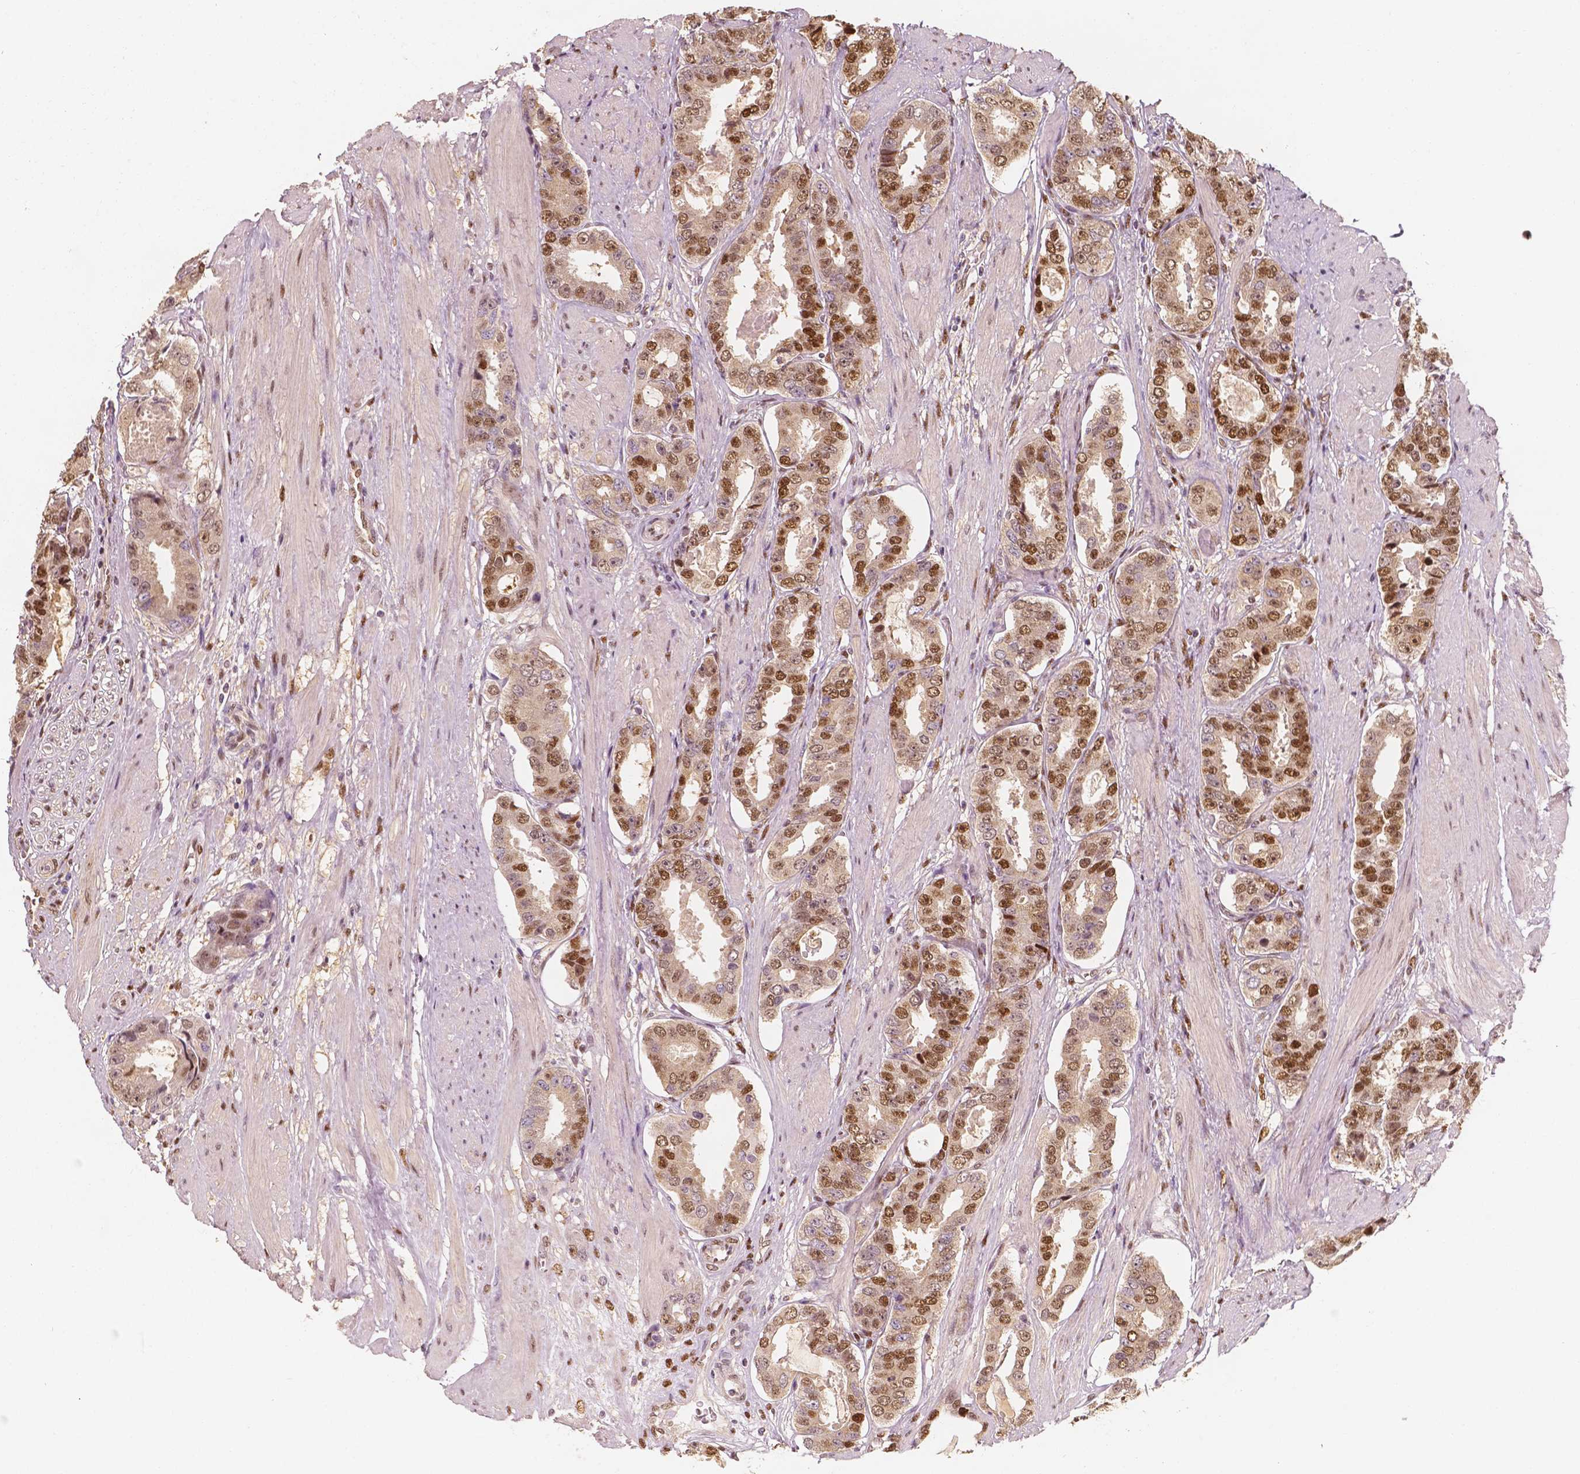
{"staining": {"intensity": "moderate", "quantity": "25%-75%", "location": "nuclear"}, "tissue": "prostate cancer", "cell_type": "Tumor cells", "image_type": "cancer", "snomed": [{"axis": "morphology", "description": "Adenocarcinoma, High grade"}, {"axis": "topography", "description": "Prostate"}], "caption": "About 25%-75% of tumor cells in human prostate cancer show moderate nuclear protein expression as visualized by brown immunohistochemical staining.", "gene": "TBC1D17", "patient": {"sex": "male", "age": 63}}